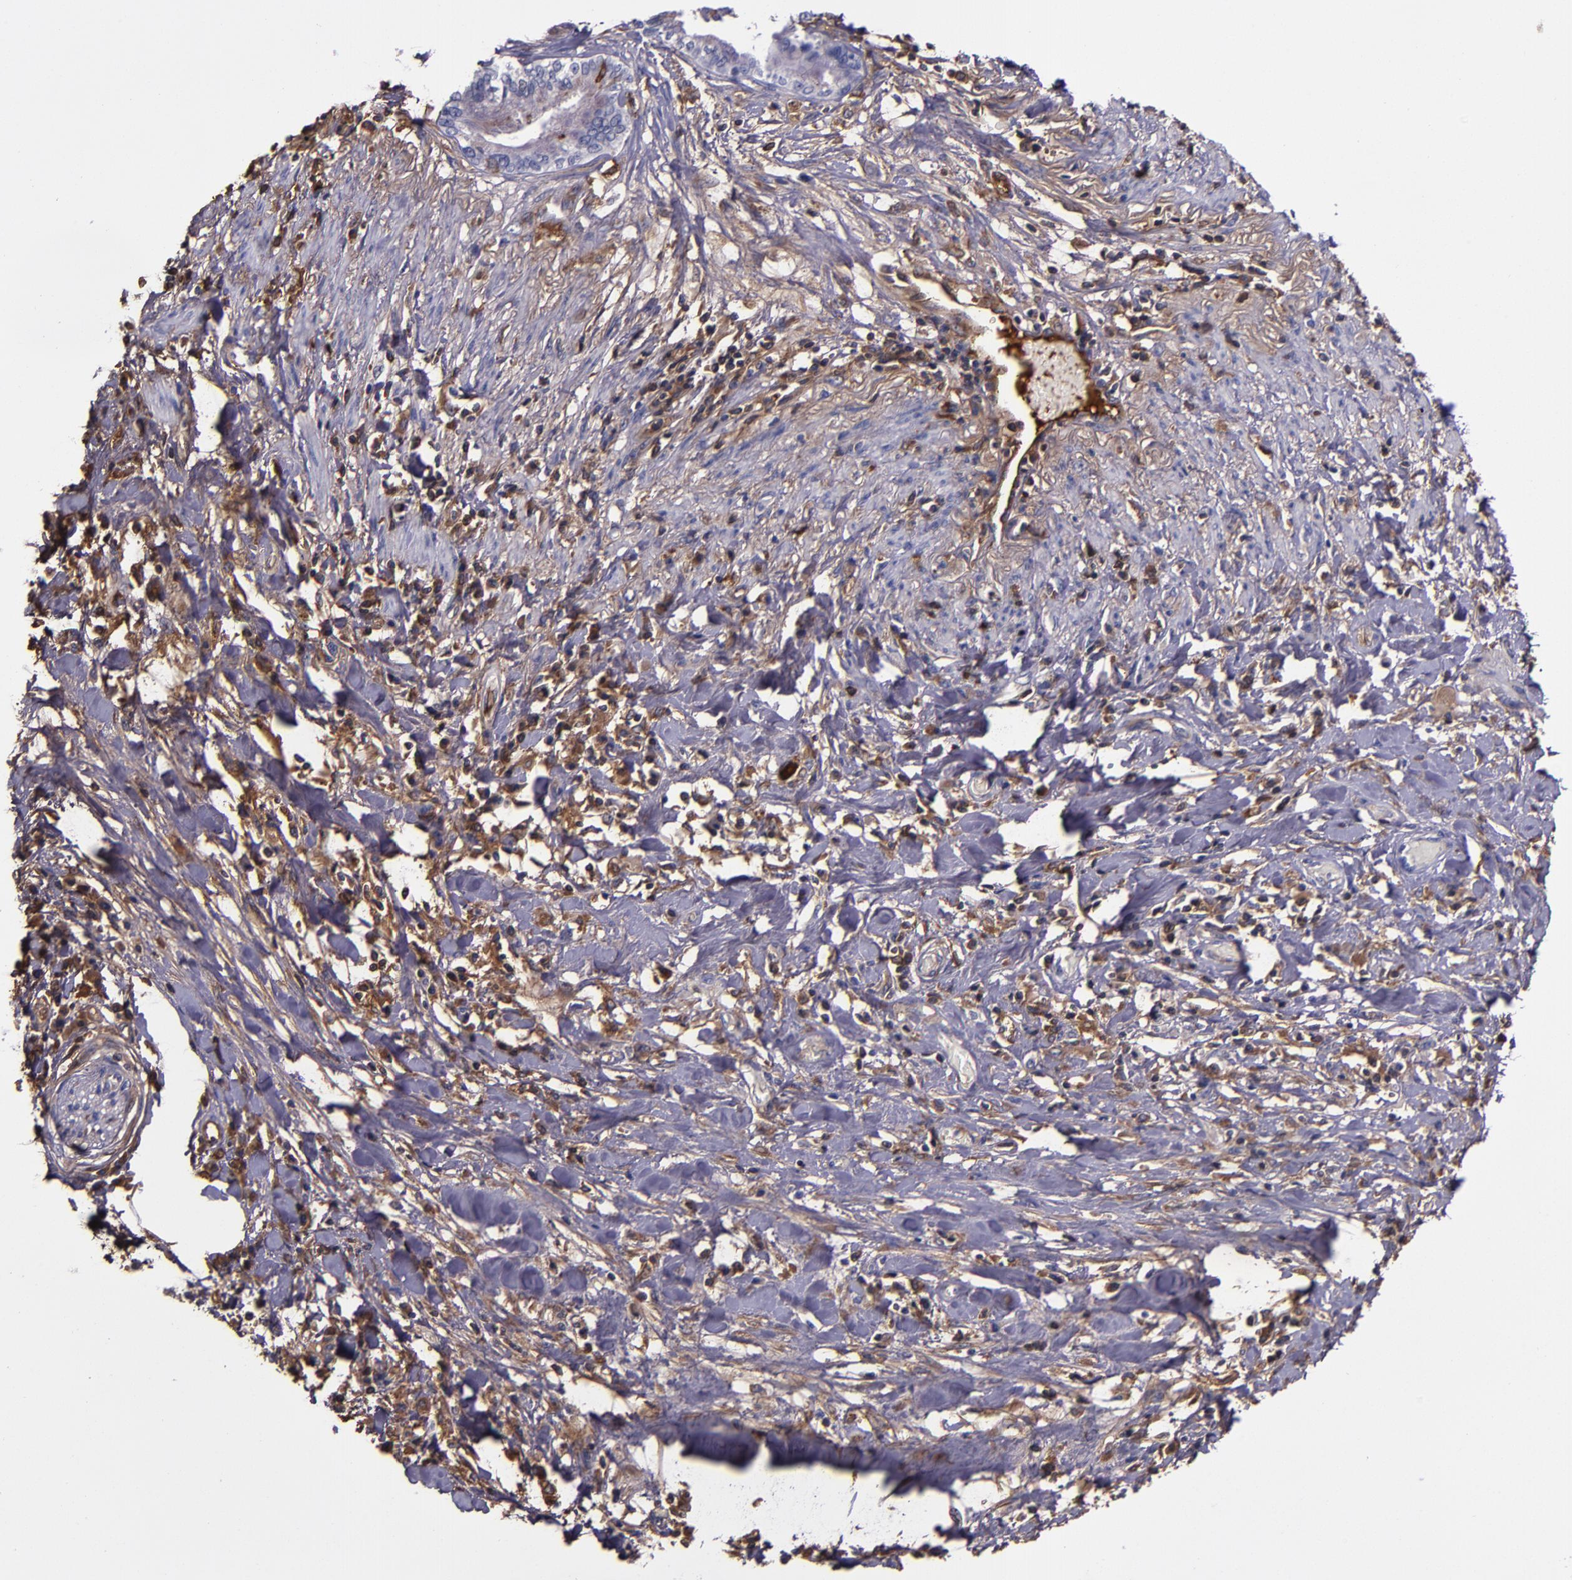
{"staining": {"intensity": "moderate", "quantity": ">75%", "location": "cytoplasmic/membranous"}, "tissue": "pancreatic cancer", "cell_type": "Tumor cells", "image_type": "cancer", "snomed": [{"axis": "morphology", "description": "Adenocarcinoma, NOS"}, {"axis": "topography", "description": "Pancreas"}], "caption": "The photomicrograph demonstrates staining of adenocarcinoma (pancreatic), revealing moderate cytoplasmic/membranous protein expression (brown color) within tumor cells.", "gene": "A2M", "patient": {"sex": "female", "age": 64}}